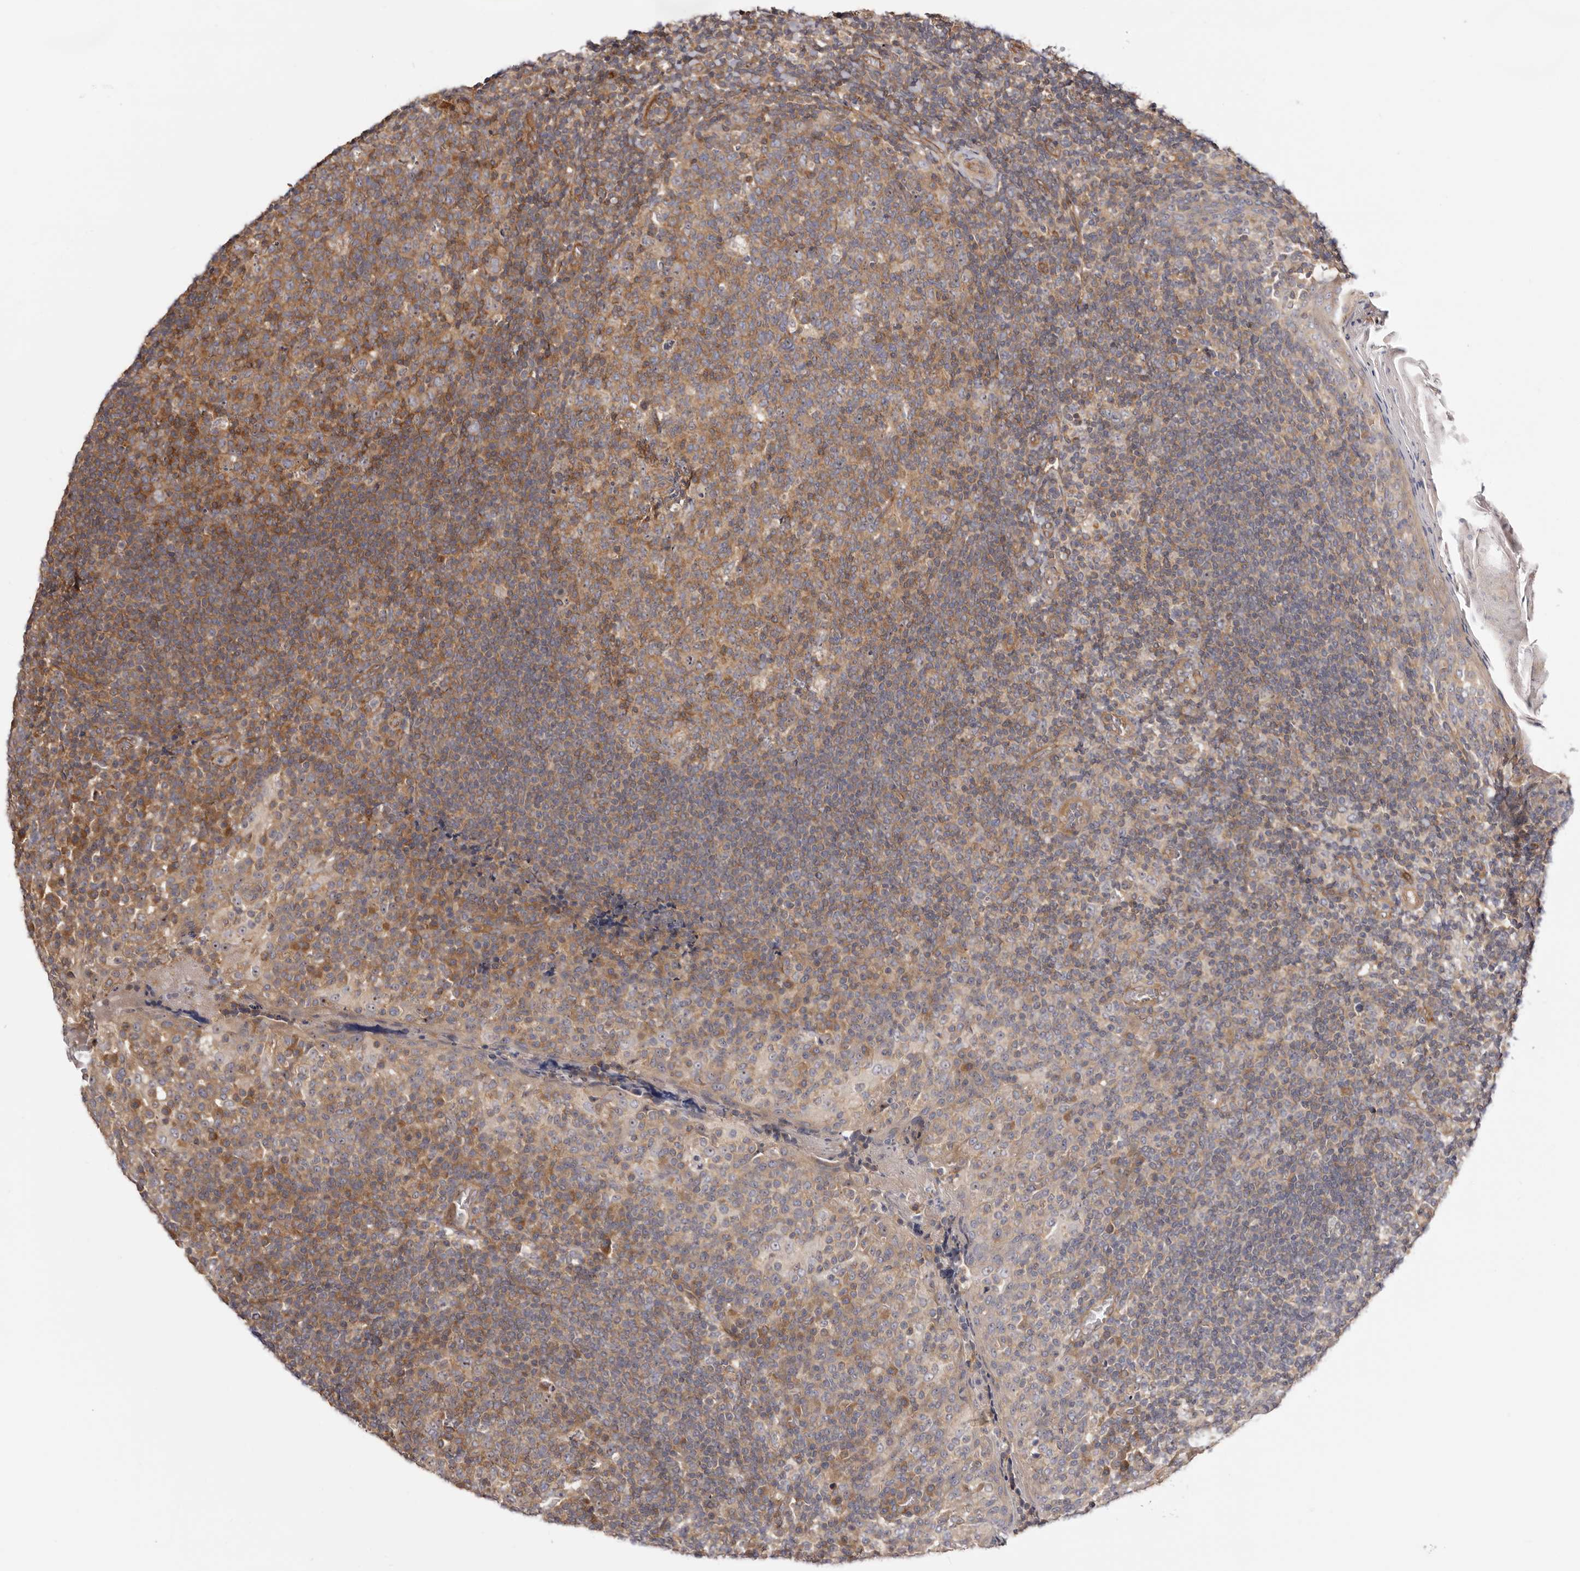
{"staining": {"intensity": "moderate", "quantity": "25%-75%", "location": "cytoplasmic/membranous"}, "tissue": "tonsil", "cell_type": "Germinal center cells", "image_type": "normal", "snomed": [{"axis": "morphology", "description": "Normal tissue, NOS"}, {"axis": "topography", "description": "Tonsil"}], "caption": "Immunohistochemistry (IHC) of normal tonsil demonstrates medium levels of moderate cytoplasmic/membranous staining in approximately 25%-75% of germinal center cells. Nuclei are stained in blue.", "gene": "PANK4", "patient": {"sex": "female", "age": 19}}